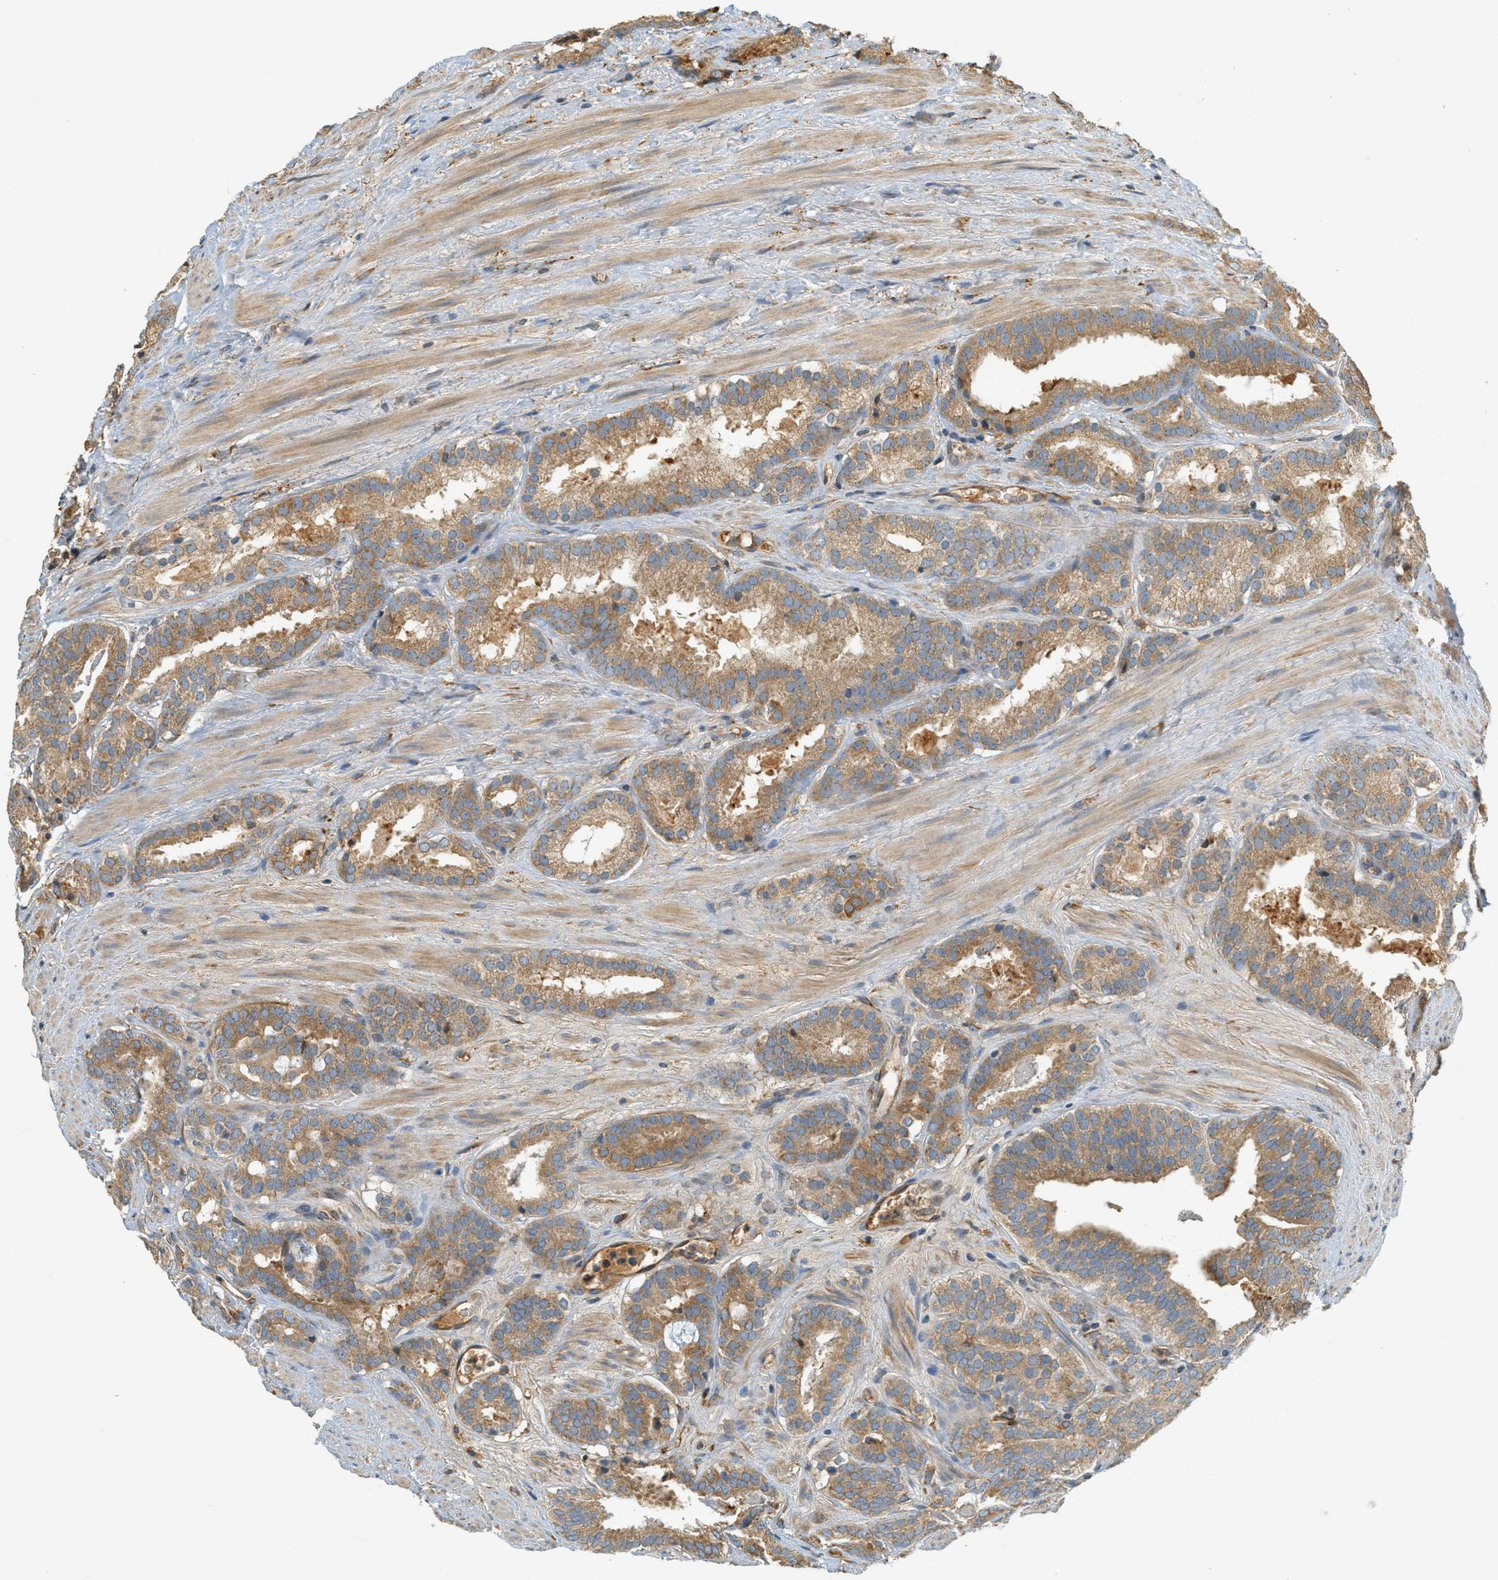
{"staining": {"intensity": "moderate", "quantity": ">75%", "location": "cytoplasmic/membranous"}, "tissue": "prostate cancer", "cell_type": "Tumor cells", "image_type": "cancer", "snomed": [{"axis": "morphology", "description": "Adenocarcinoma, Low grade"}, {"axis": "topography", "description": "Prostate"}], "caption": "A micrograph of human low-grade adenocarcinoma (prostate) stained for a protein demonstrates moderate cytoplasmic/membranous brown staining in tumor cells. (IHC, brightfield microscopy, high magnification).", "gene": "PDK1", "patient": {"sex": "male", "age": 69}}